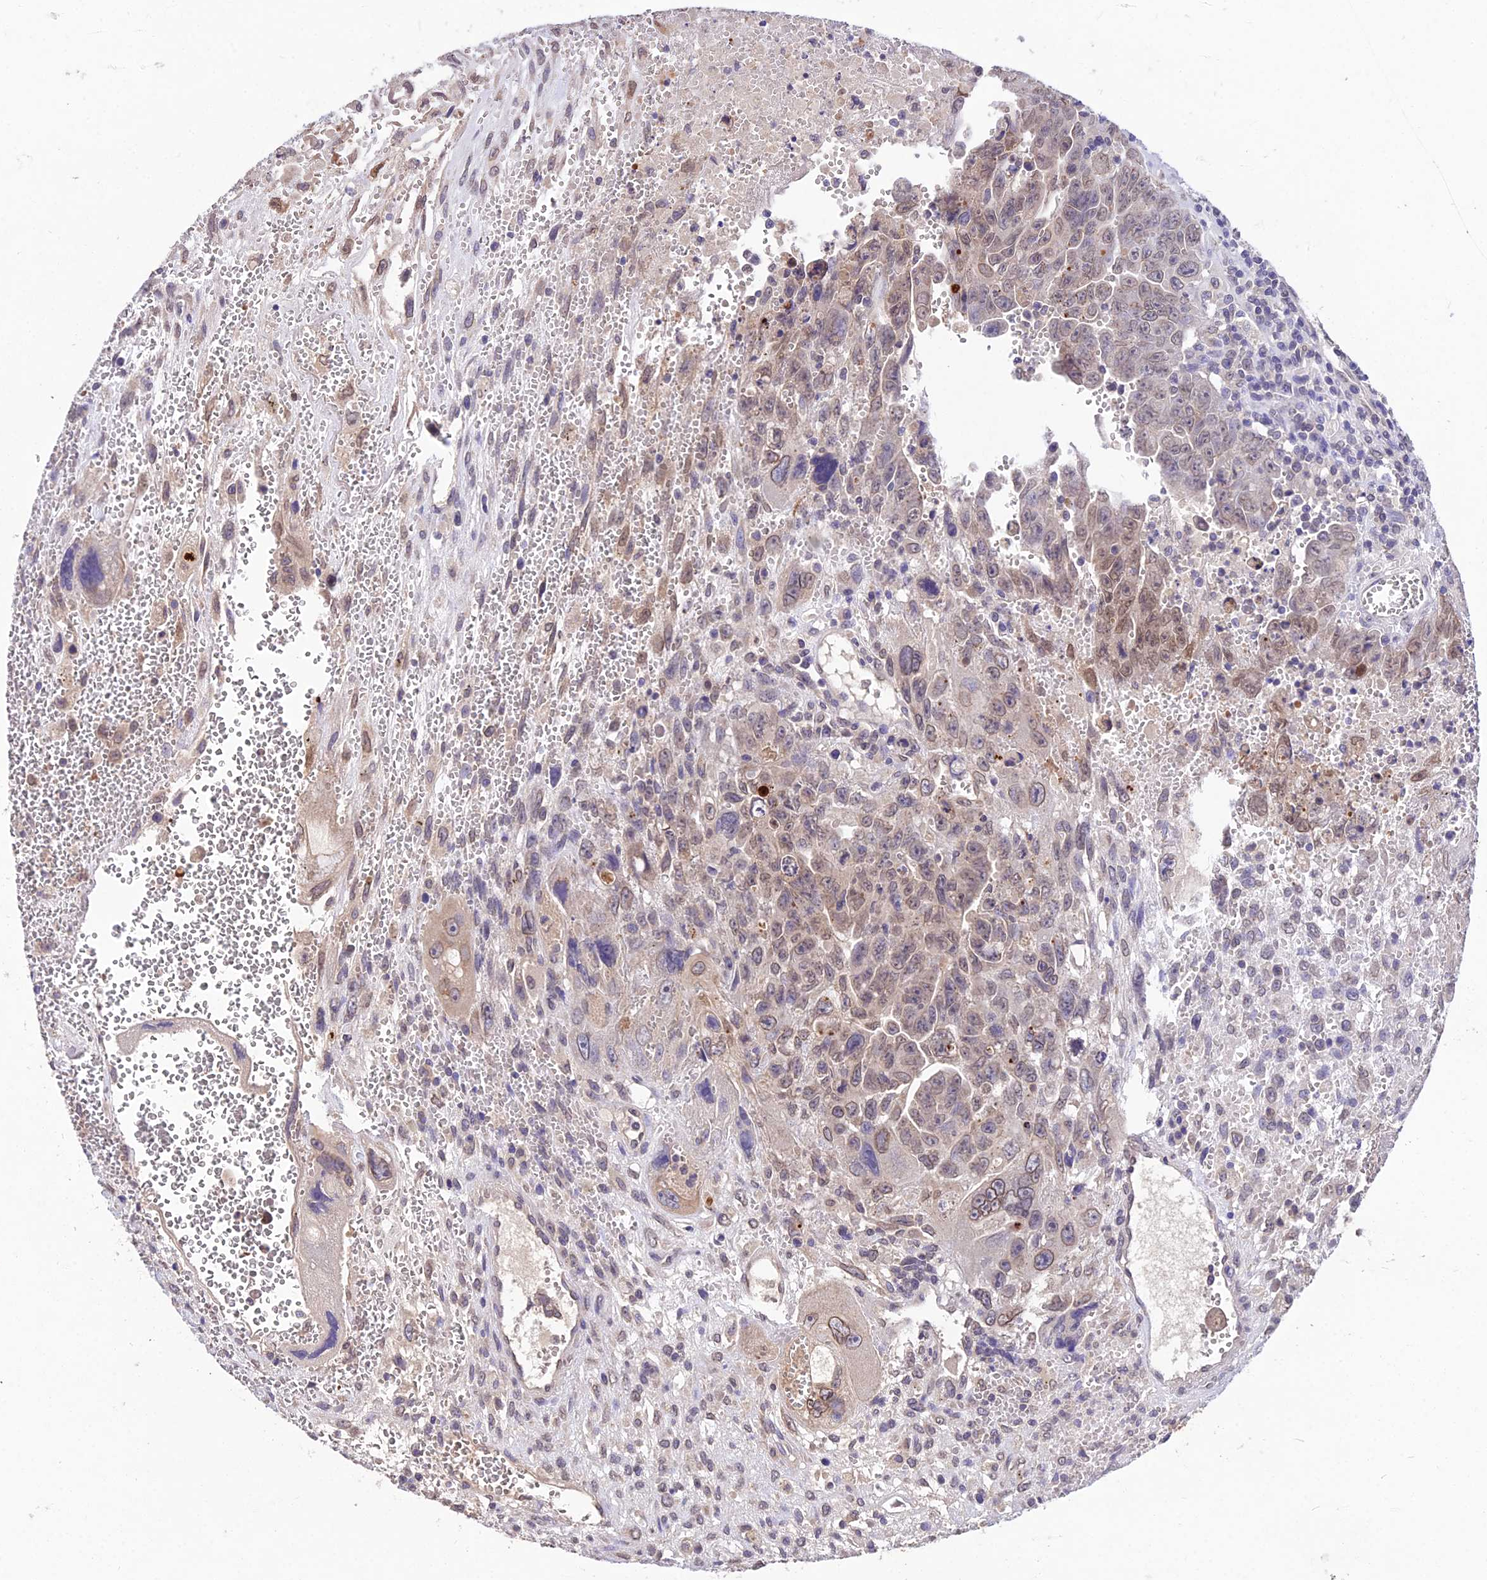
{"staining": {"intensity": "moderate", "quantity": "25%-75%", "location": "cytoplasmic/membranous,nuclear"}, "tissue": "testis cancer", "cell_type": "Tumor cells", "image_type": "cancer", "snomed": [{"axis": "morphology", "description": "Carcinoma, Embryonal, NOS"}, {"axis": "topography", "description": "Testis"}], "caption": "Immunohistochemical staining of testis embryonal carcinoma reveals moderate cytoplasmic/membranous and nuclear protein staining in approximately 25%-75% of tumor cells.", "gene": "PGK1", "patient": {"sex": "male", "age": 28}}